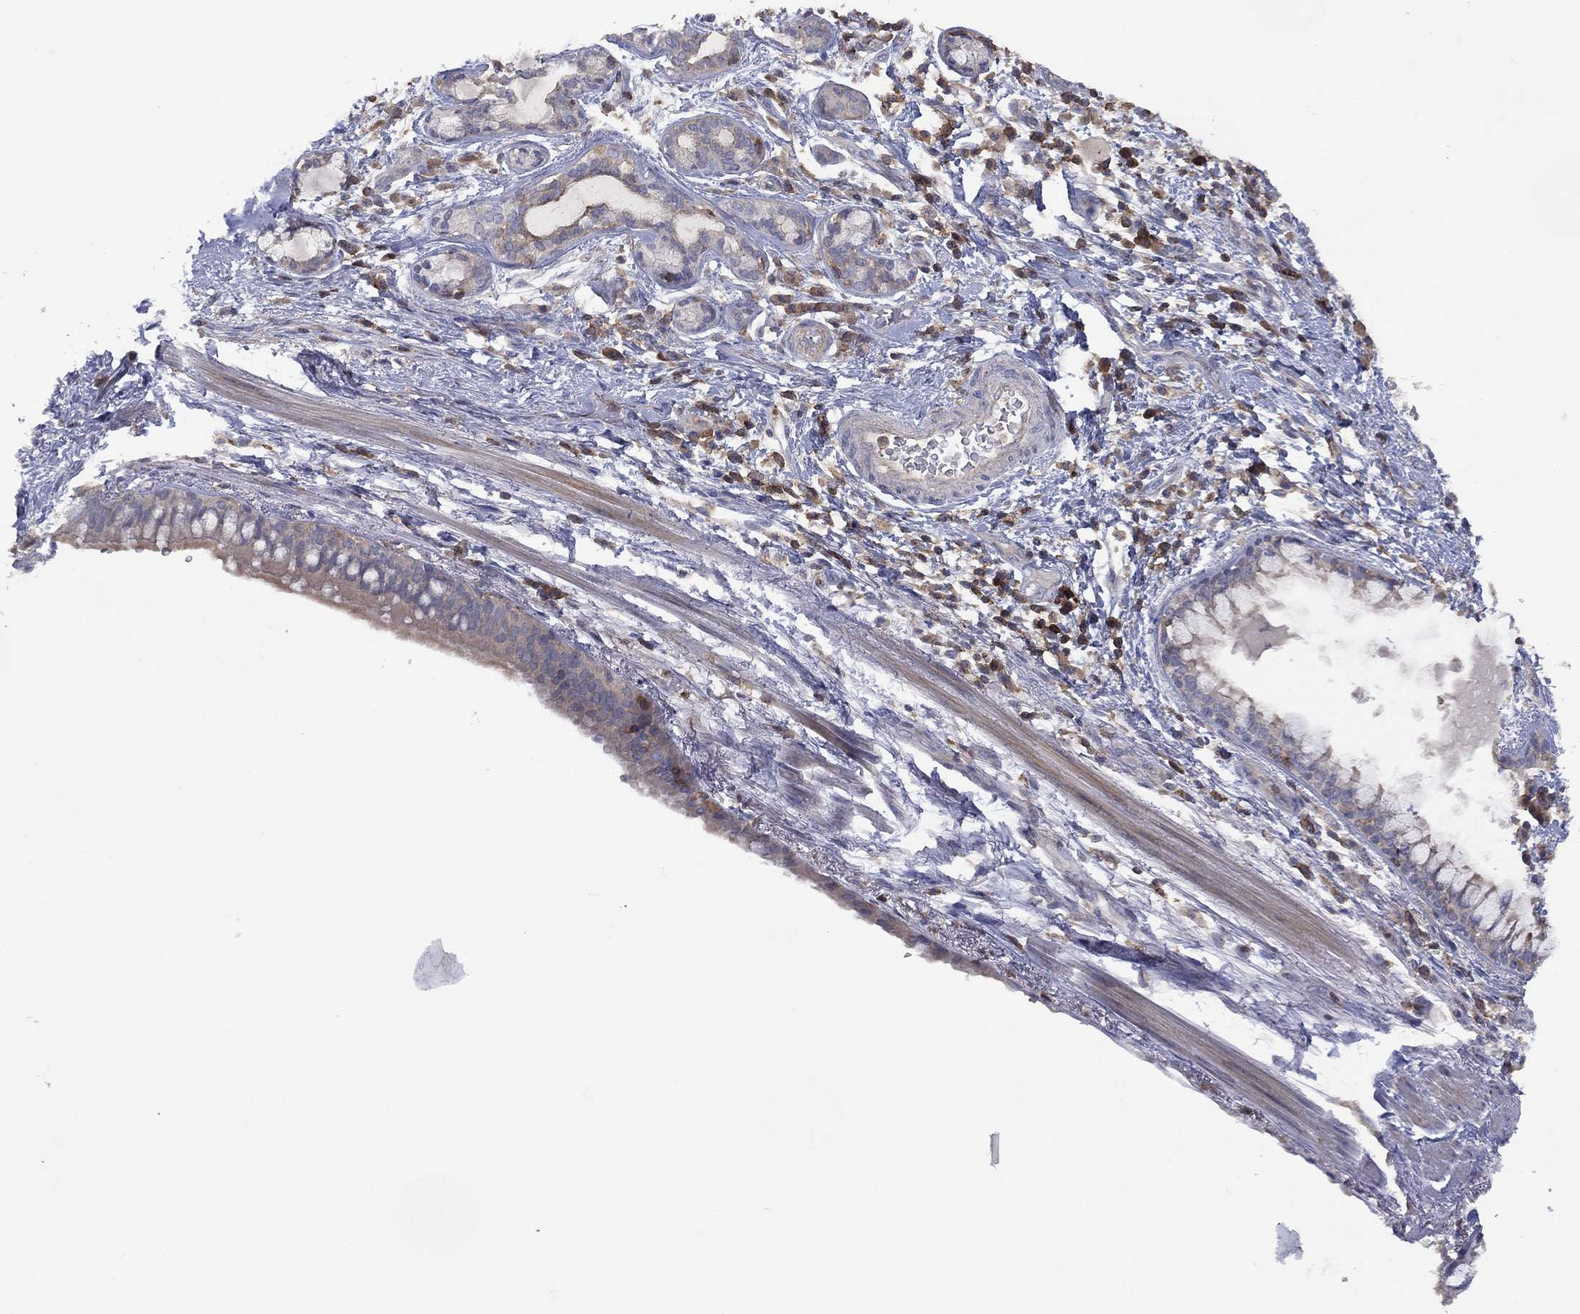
{"staining": {"intensity": "negative", "quantity": "none", "location": "none"}, "tissue": "bronchus", "cell_type": "Respiratory epithelial cells", "image_type": "normal", "snomed": [{"axis": "morphology", "description": "Normal tissue, NOS"}, {"axis": "morphology", "description": "Squamous cell carcinoma, NOS"}, {"axis": "topography", "description": "Bronchus"}, {"axis": "topography", "description": "Lung"}], "caption": "An image of bronchus stained for a protein reveals no brown staining in respiratory epithelial cells.", "gene": "DOCK8", "patient": {"sex": "male", "age": 69}}